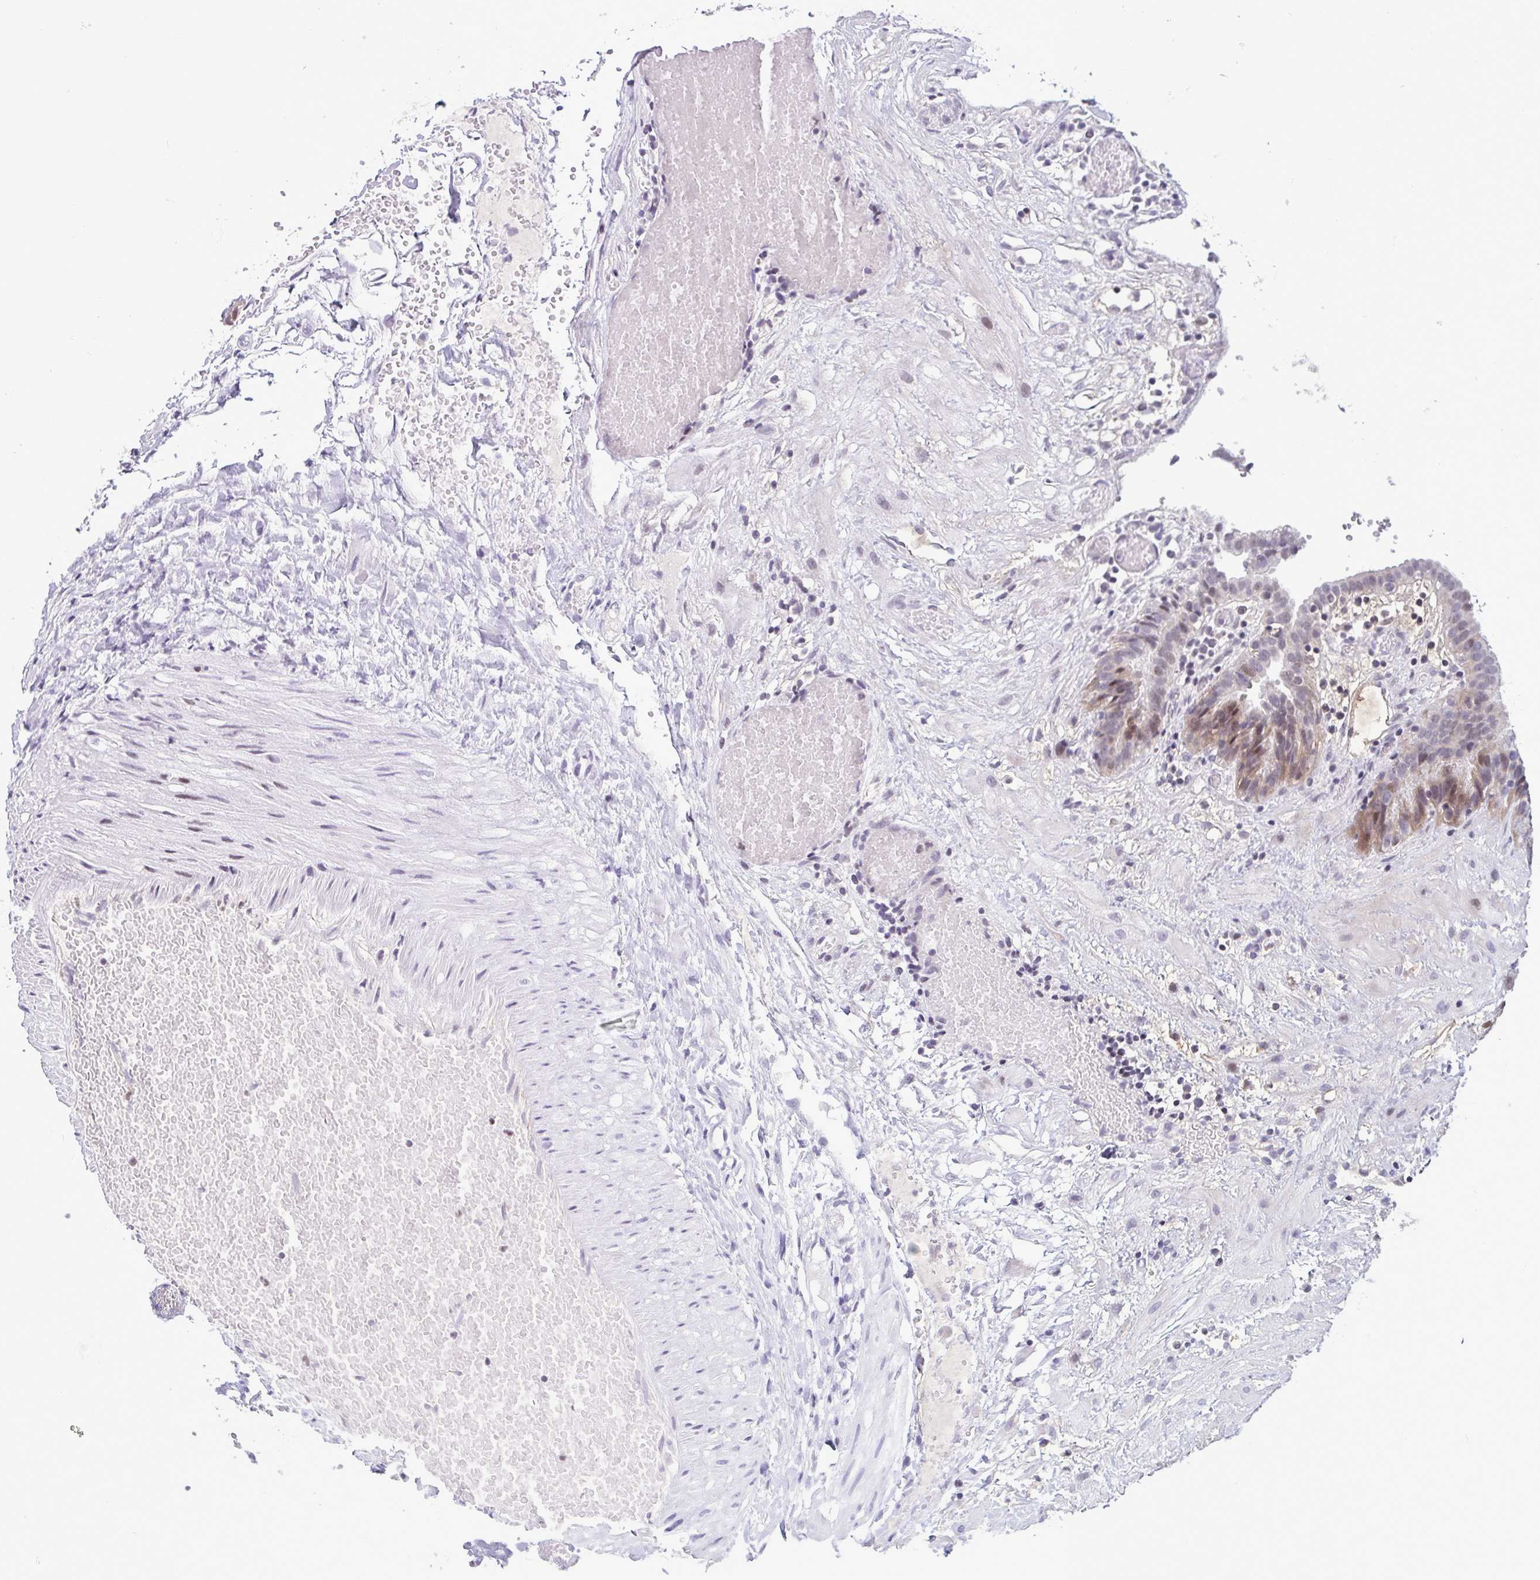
{"staining": {"intensity": "moderate", "quantity": "25%-75%", "location": "nuclear"}, "tissue": "fallopian tube", "cell_type": "Glandular cells", "image_type": "normal", "snomed": [{"axis": "morphology", "description": "Normal tissue, NOS"}, {"axis": "topography", "description": "Fallopian tube"}], "caption": "A high-resolution micrograph shows immunohistochemistry staining of unremarkable fallopian tube, which shows moderate nuclear positivity in about 25%-75% of glandular cells.", "gene": "IRF1", "patient": {"sex": "female", "age": 37}}